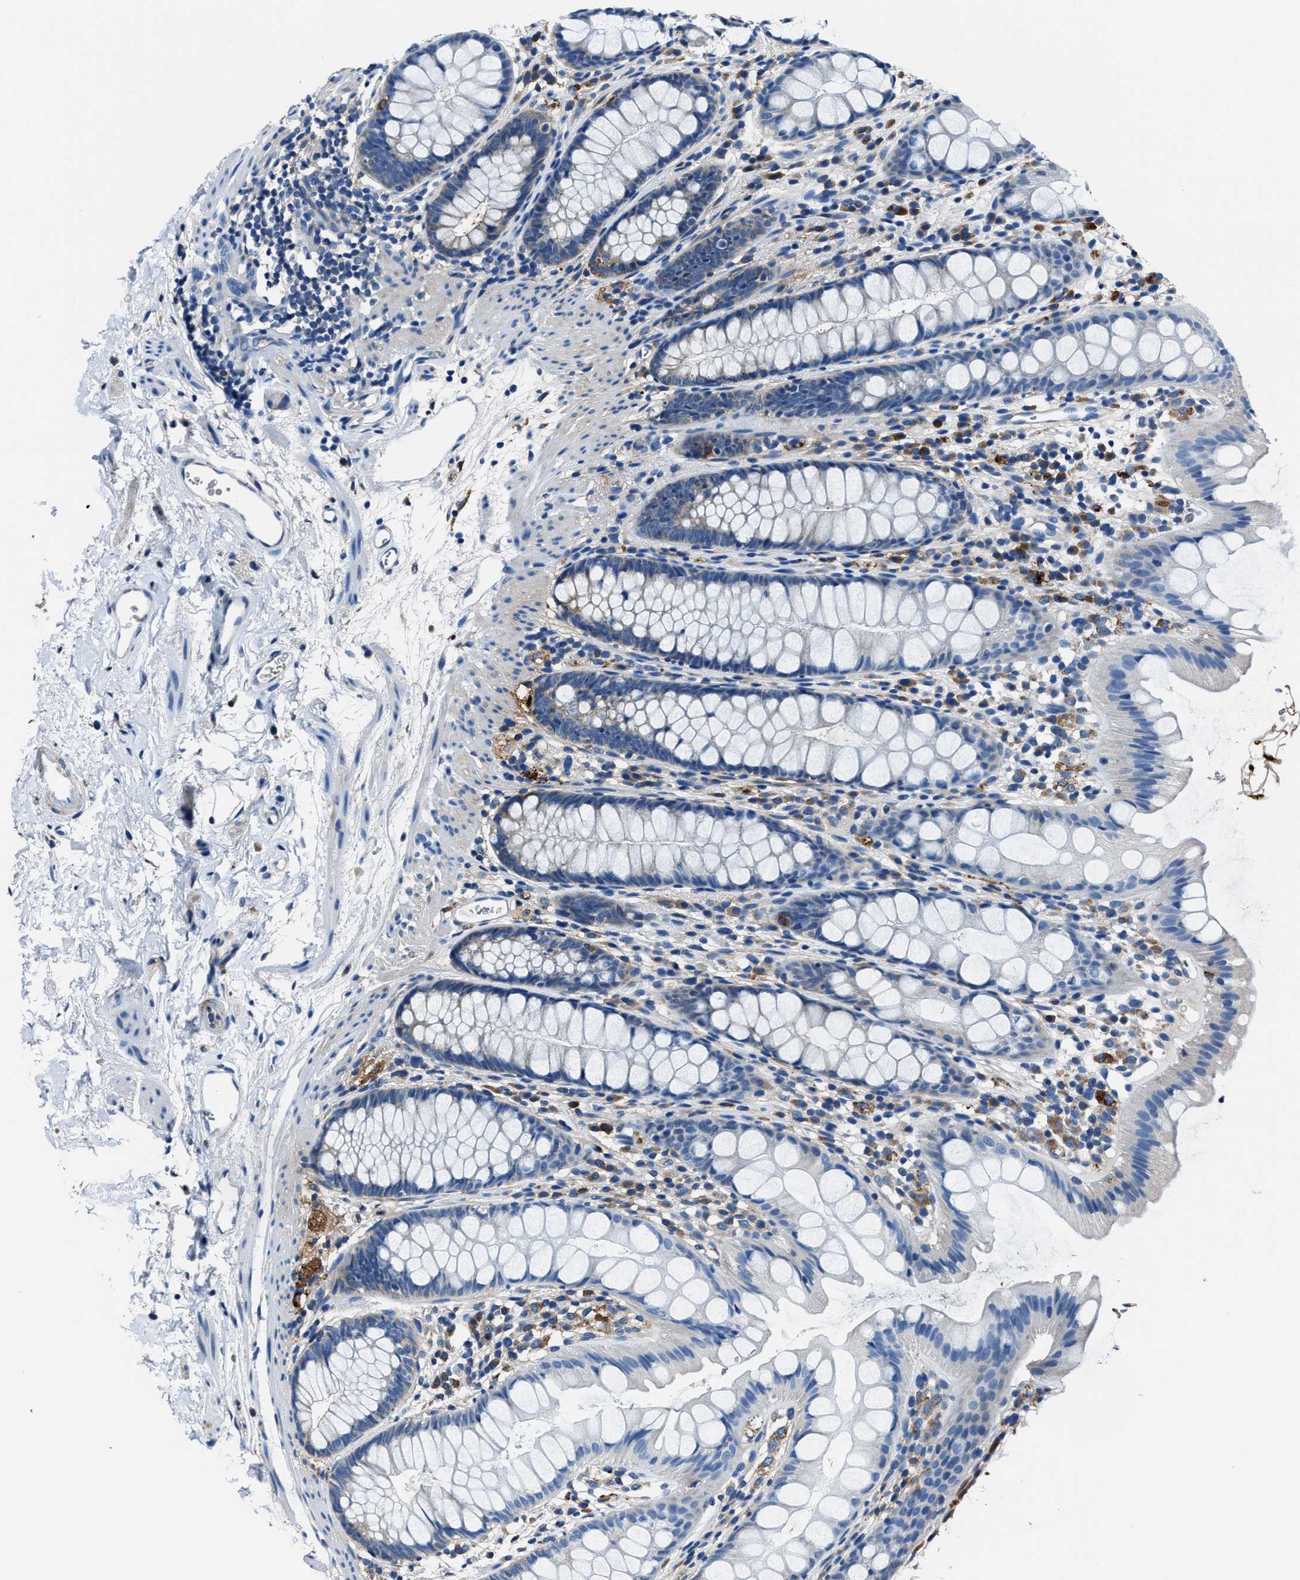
{"staining": {"intensity": "negative", "quantity": "none", "location": "none"}, "tissue": "rectum", "cell_type": "Glandular cells", "image_type": "normal", "snomed": [{"axis": "morphology", "description": "Normal tissue, NOS"}, {"axis": "topography", "description": "Rectum"}], "caption": "Immunohistochemistry photomicrograph of unremarkable rectum stained for a protein (brown), which exhibits no positivity in glandular cells.", "gene": "FTL", "patient": {"sex": "female", "age": 65}}